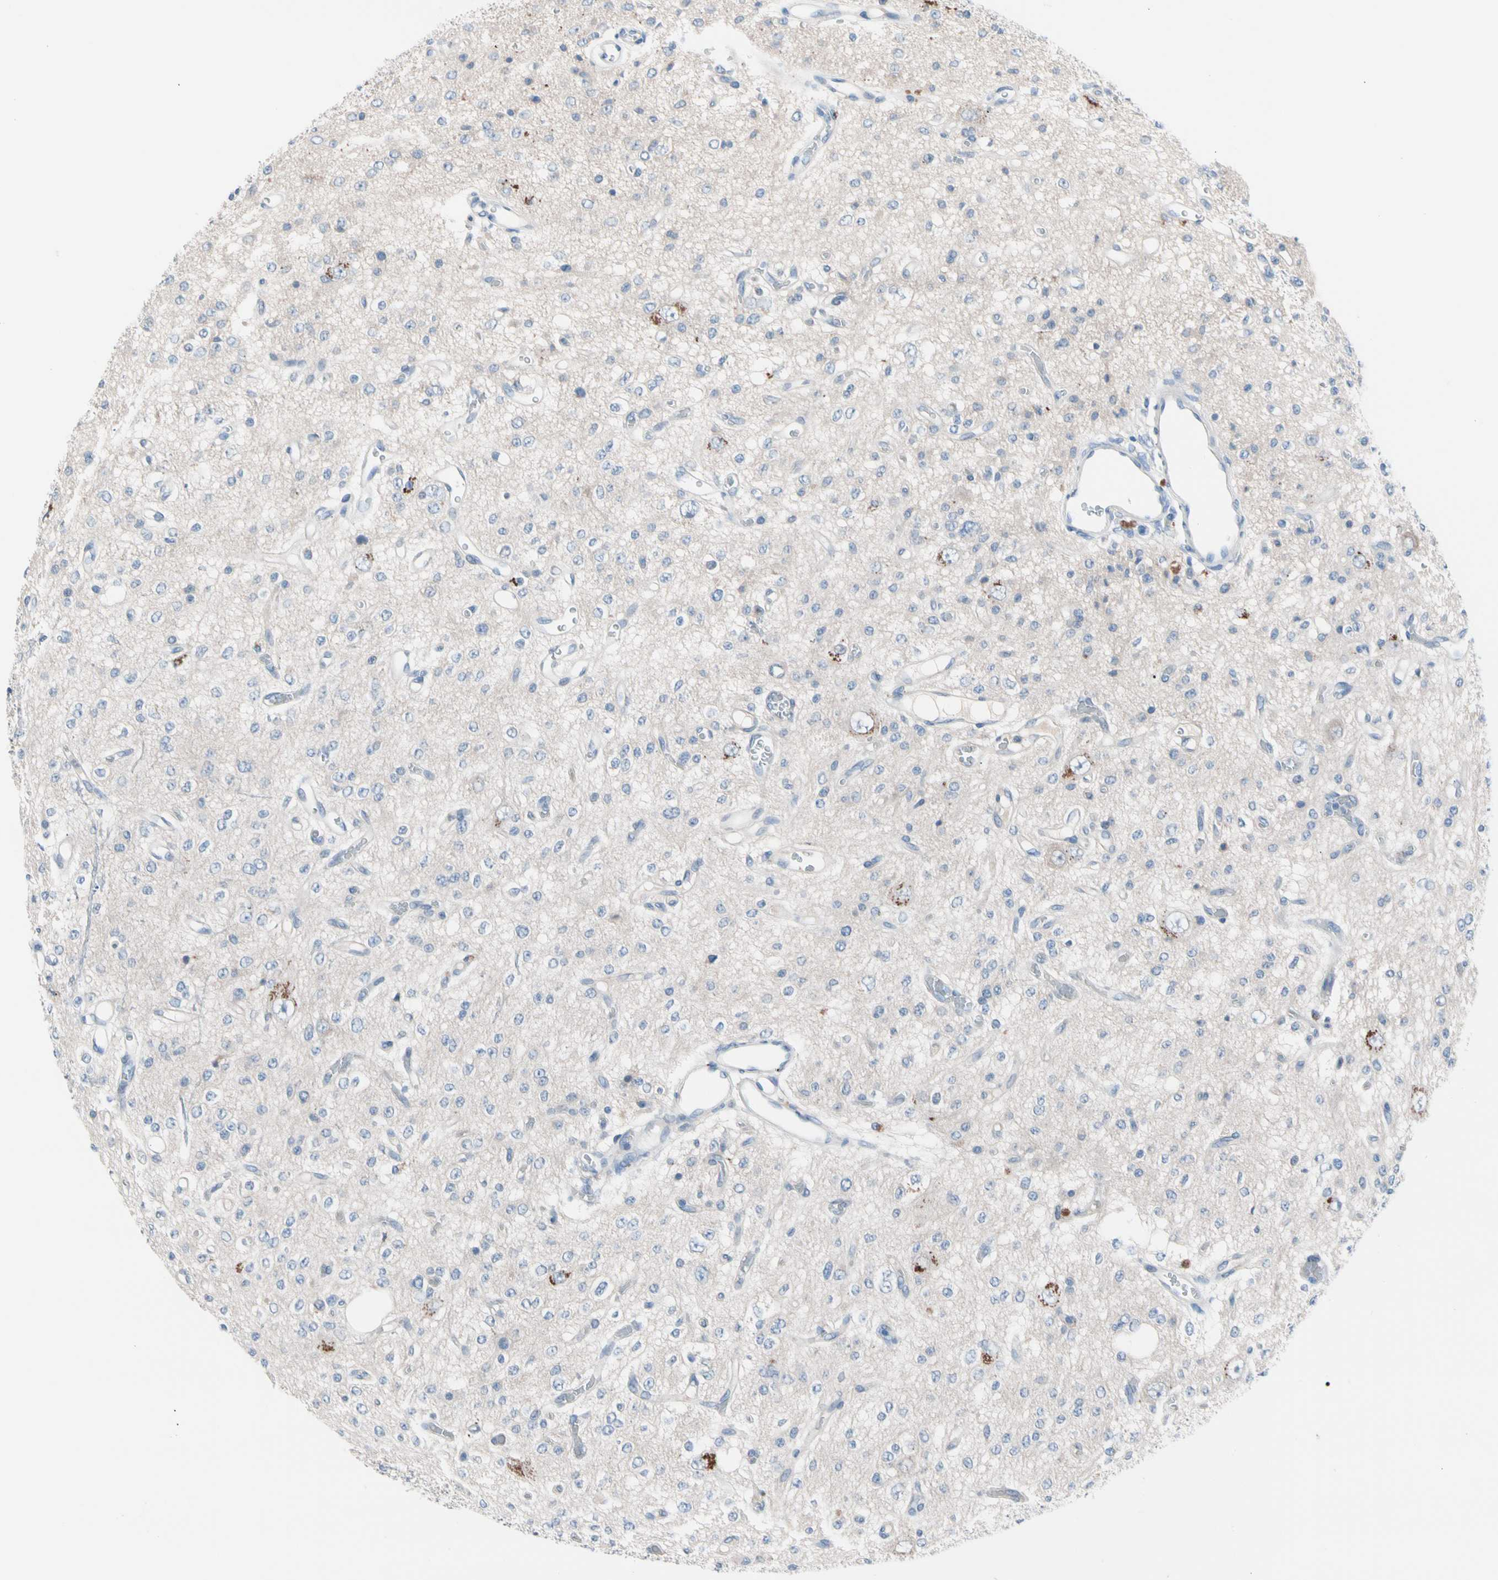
{"staining": {"intensity": "negative", "quantity": "none", "location": "none"}, "tissue": "glioma", "cell_type": "Tumor cells", "image_type": "cancer", "snomed": [{"axis": "morphology", "description": "Glioma, malignant, Low grade"}, {"axis": "topography", "description": "Brain"}], "caption": "High power microscopy micrograph of an immunohistochemistry (IHC) histopathology image of glioma, revealing no significant positivity in tumor cells.", "gene": "CASQ1", "patient": {"sex": "male", "age": 38}}